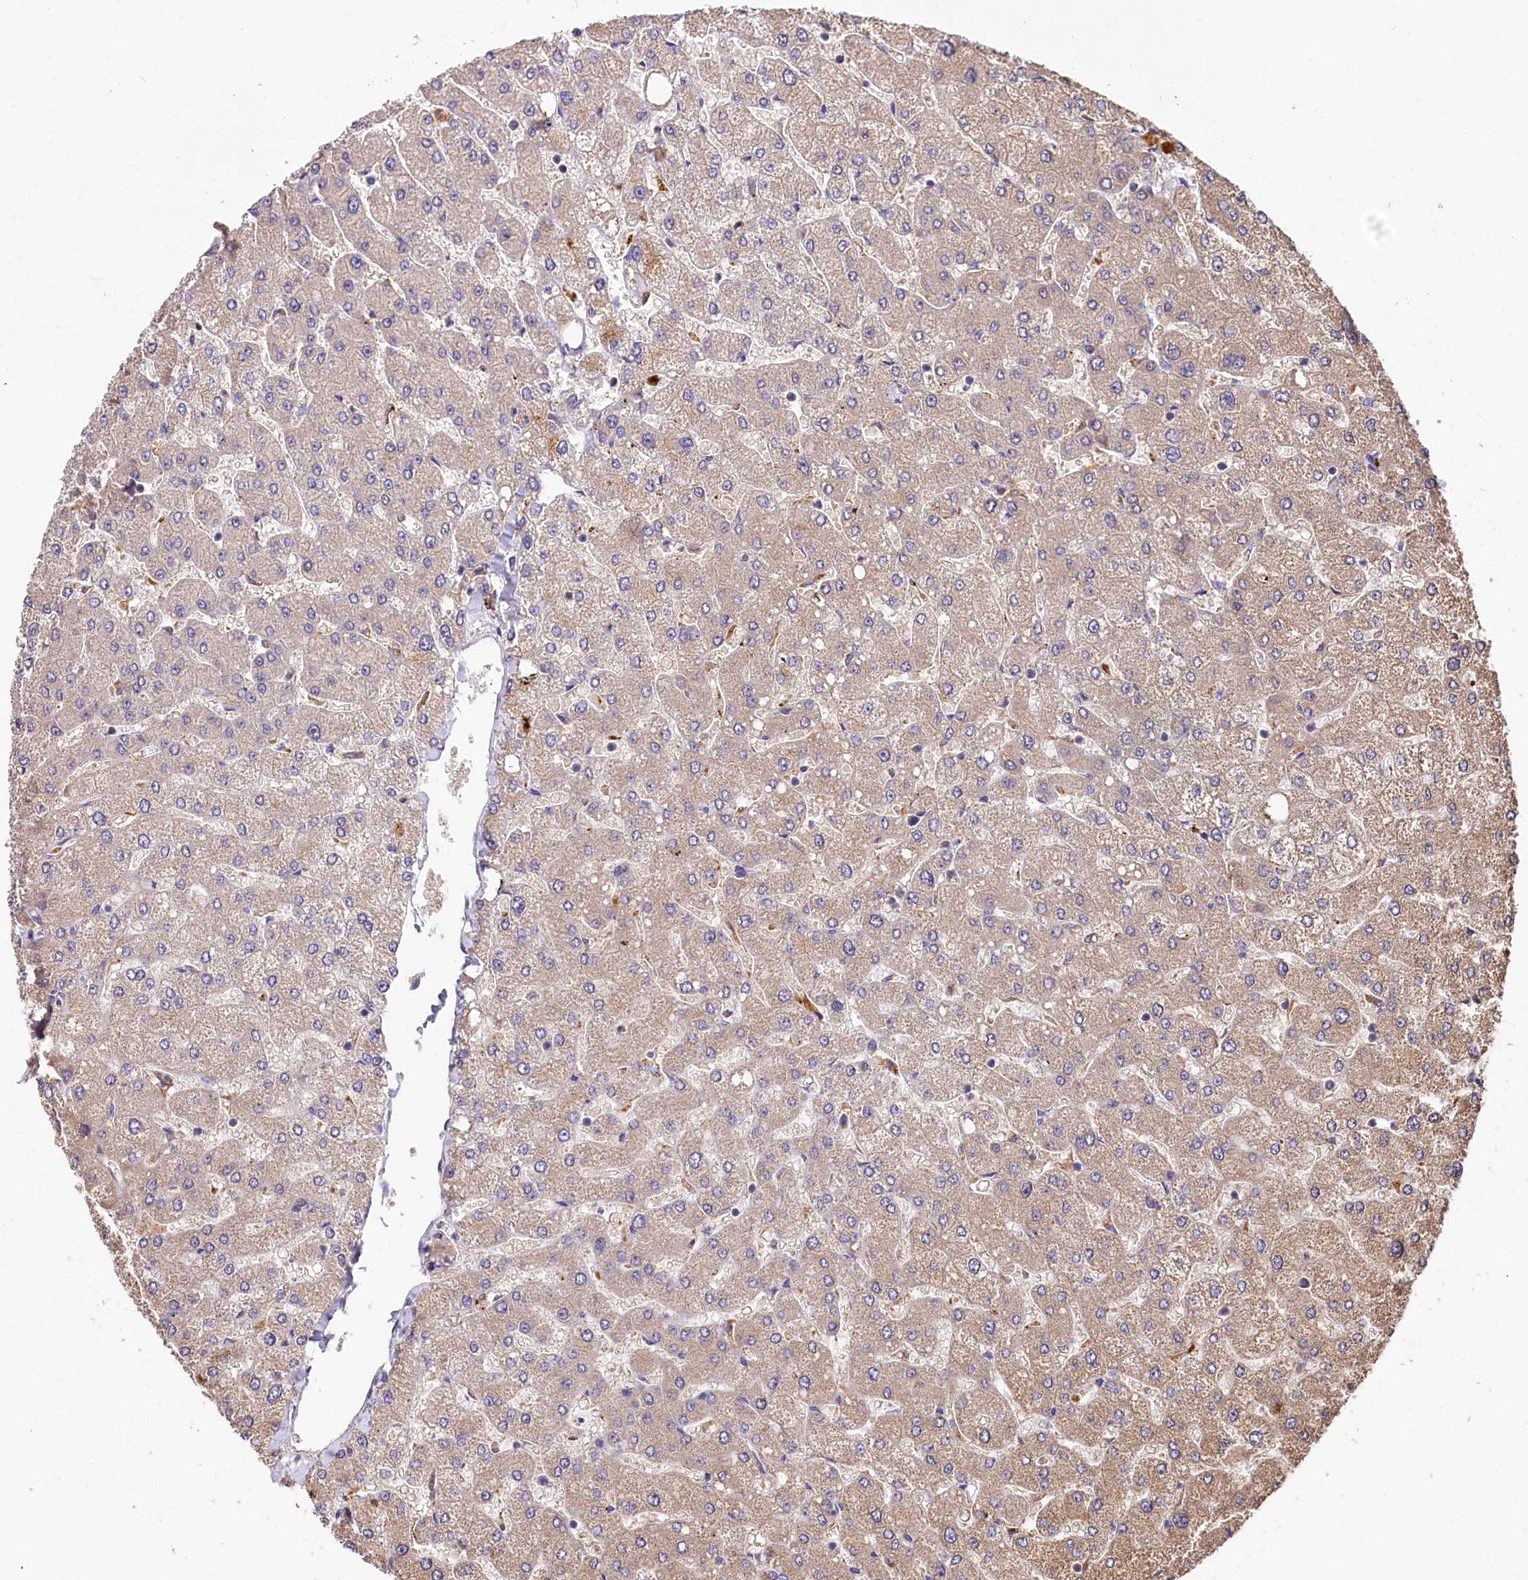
{"staining": {"intensity": "negative", "quantity": "none", "location": "none"}, "tissue": "liver", "cell_type": "Cholangiocytes", "image_type": "normal", "snomed": [{"axis": "morphology", "description": "Normal tissue, NOS"}, {"axis": "topography", "description": "Liver"}], "caption": "Immunohistochemistry histopathology image of normal human liver stained for a protein (brown), which displays no positivity in cholangiocytes. (DAB (3,3'-diaminobenzidine) IHC visualized using brightfield microscopy, high magnification).", "gene": "SPRYD3", "patient": {"sex": "male", "age": 55}}